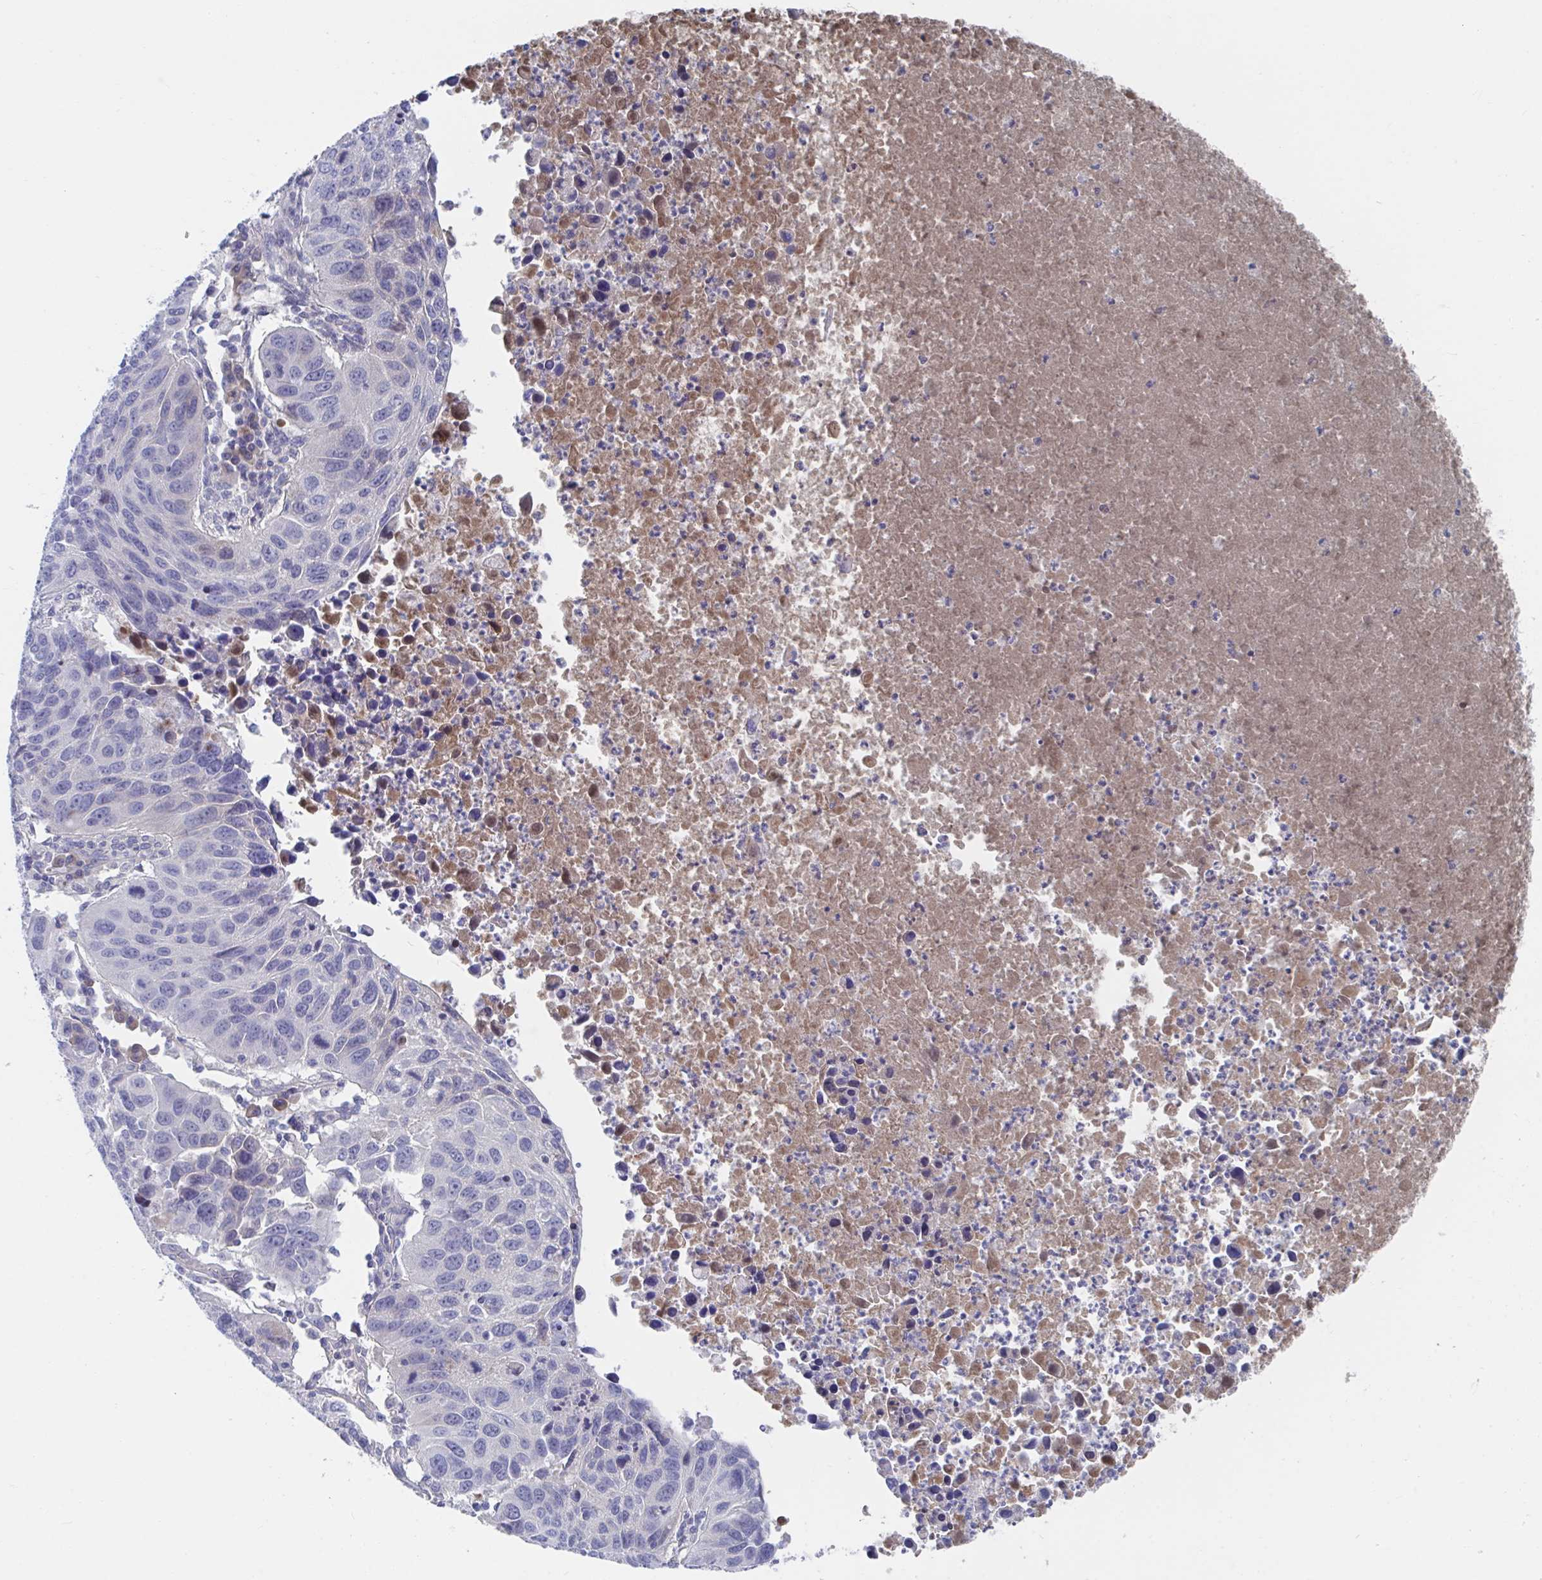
{"staining": {"intensity": "negative", "quantity": "none", "location": "none"}, "tissue": "lung cancer", "cell_type": "Tumor cells", "image_type": "cancer", "snomed": [{"axis": "morphology", "description": "Squamous cell carcinoma, NOS"}, {"axis": "topography", "description": "Lung"}], "caption": "Human lung cancer stained for a protein using immunohistochemistry (IHC) demonstrates no expression in tumor cells.", "gene": "TNFAIP6", "patient": {"sex": "female", "age": 61}}